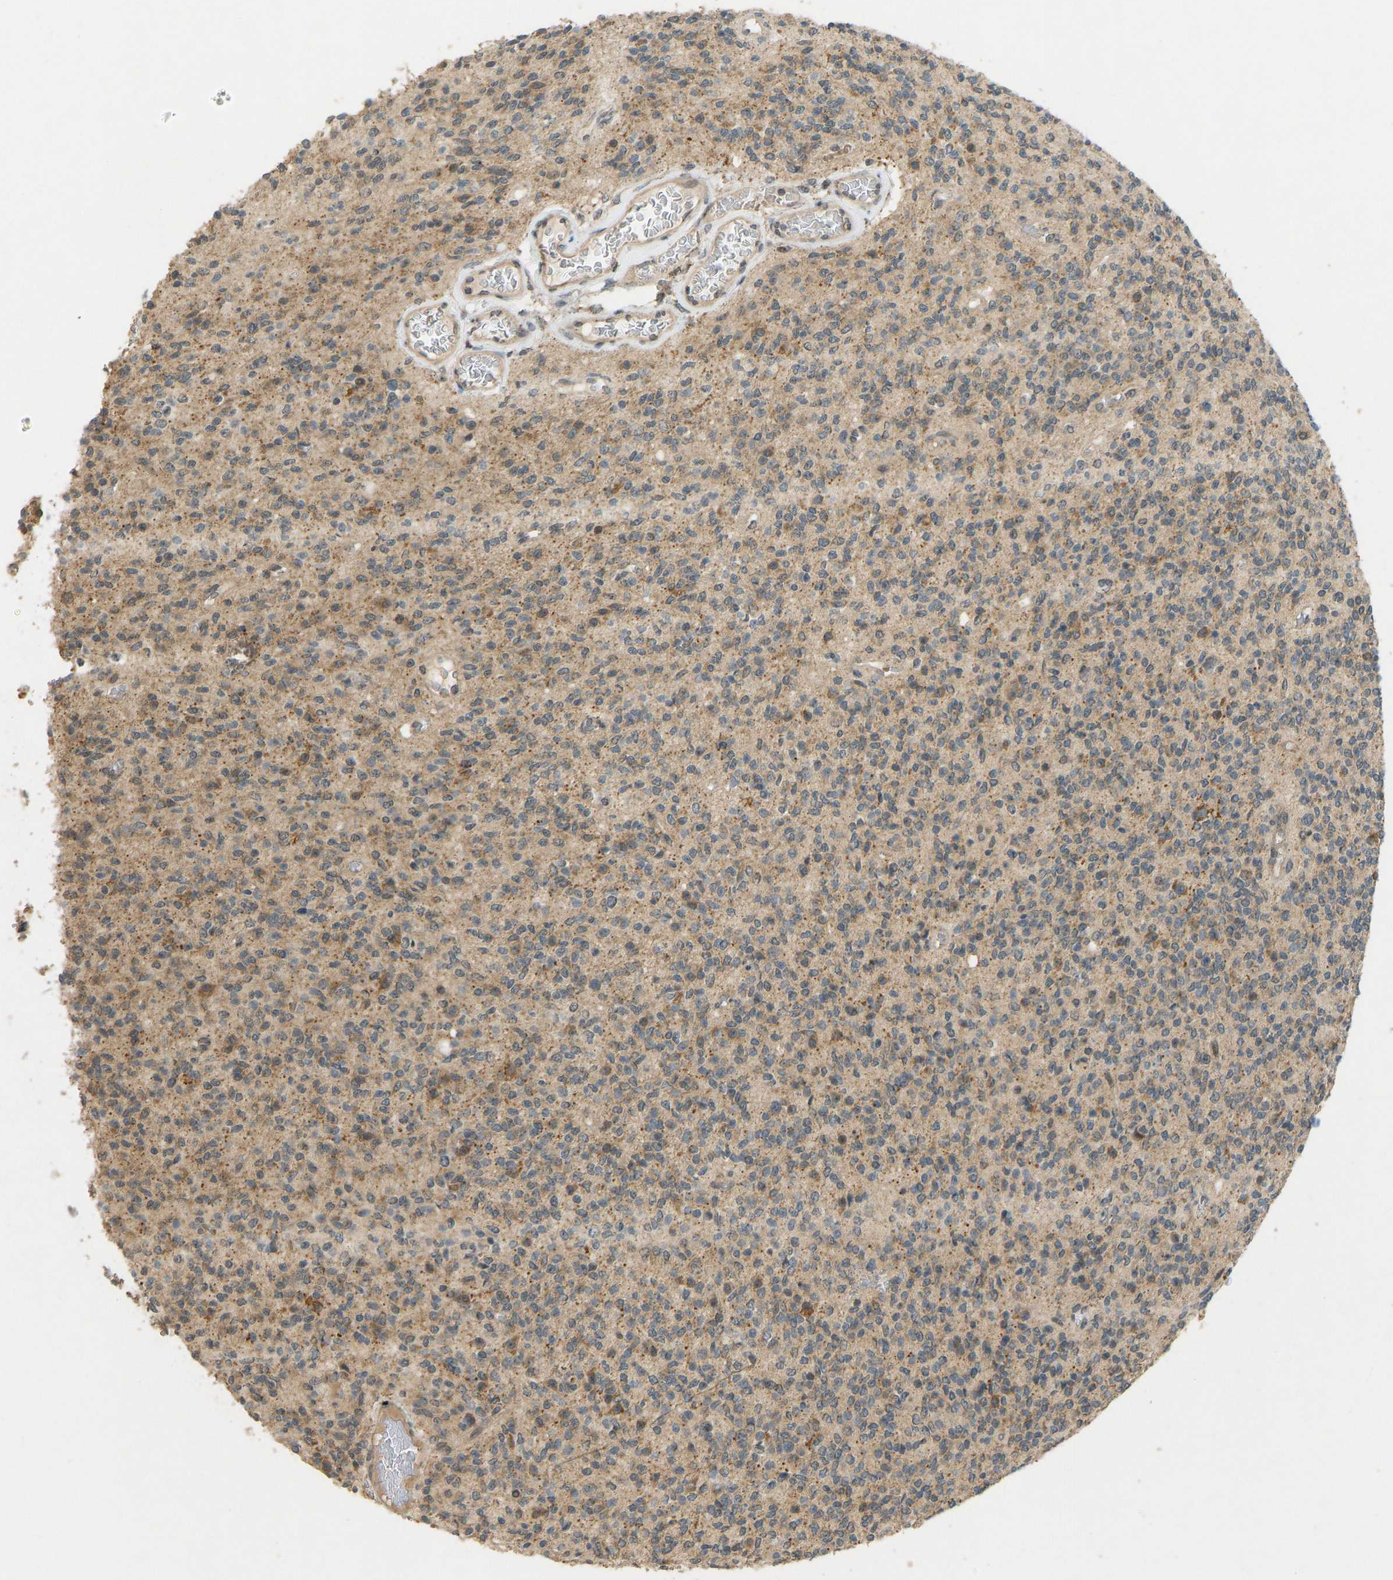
{"staining": {"intensity": "moderate", "quantity": ">75%", "location": "cytoplasmic/membranous"}, "tissue": "glioma", "cell_type": "Tumor cells", "image_type": "cancer", "snomed": [{"axis": "morphology", "description": "Glioma, malignant, High grade"}, {"axis": "topography", "description": "Brain"}], "caption": "Protein expression analysis of malignant glioma (high-grade) demonstrates moderate cytoplasmic/membranous expression in about >75% of tumor cells.", "gene": "ACADS", "patient": {"sex": "male", "age": 34}}